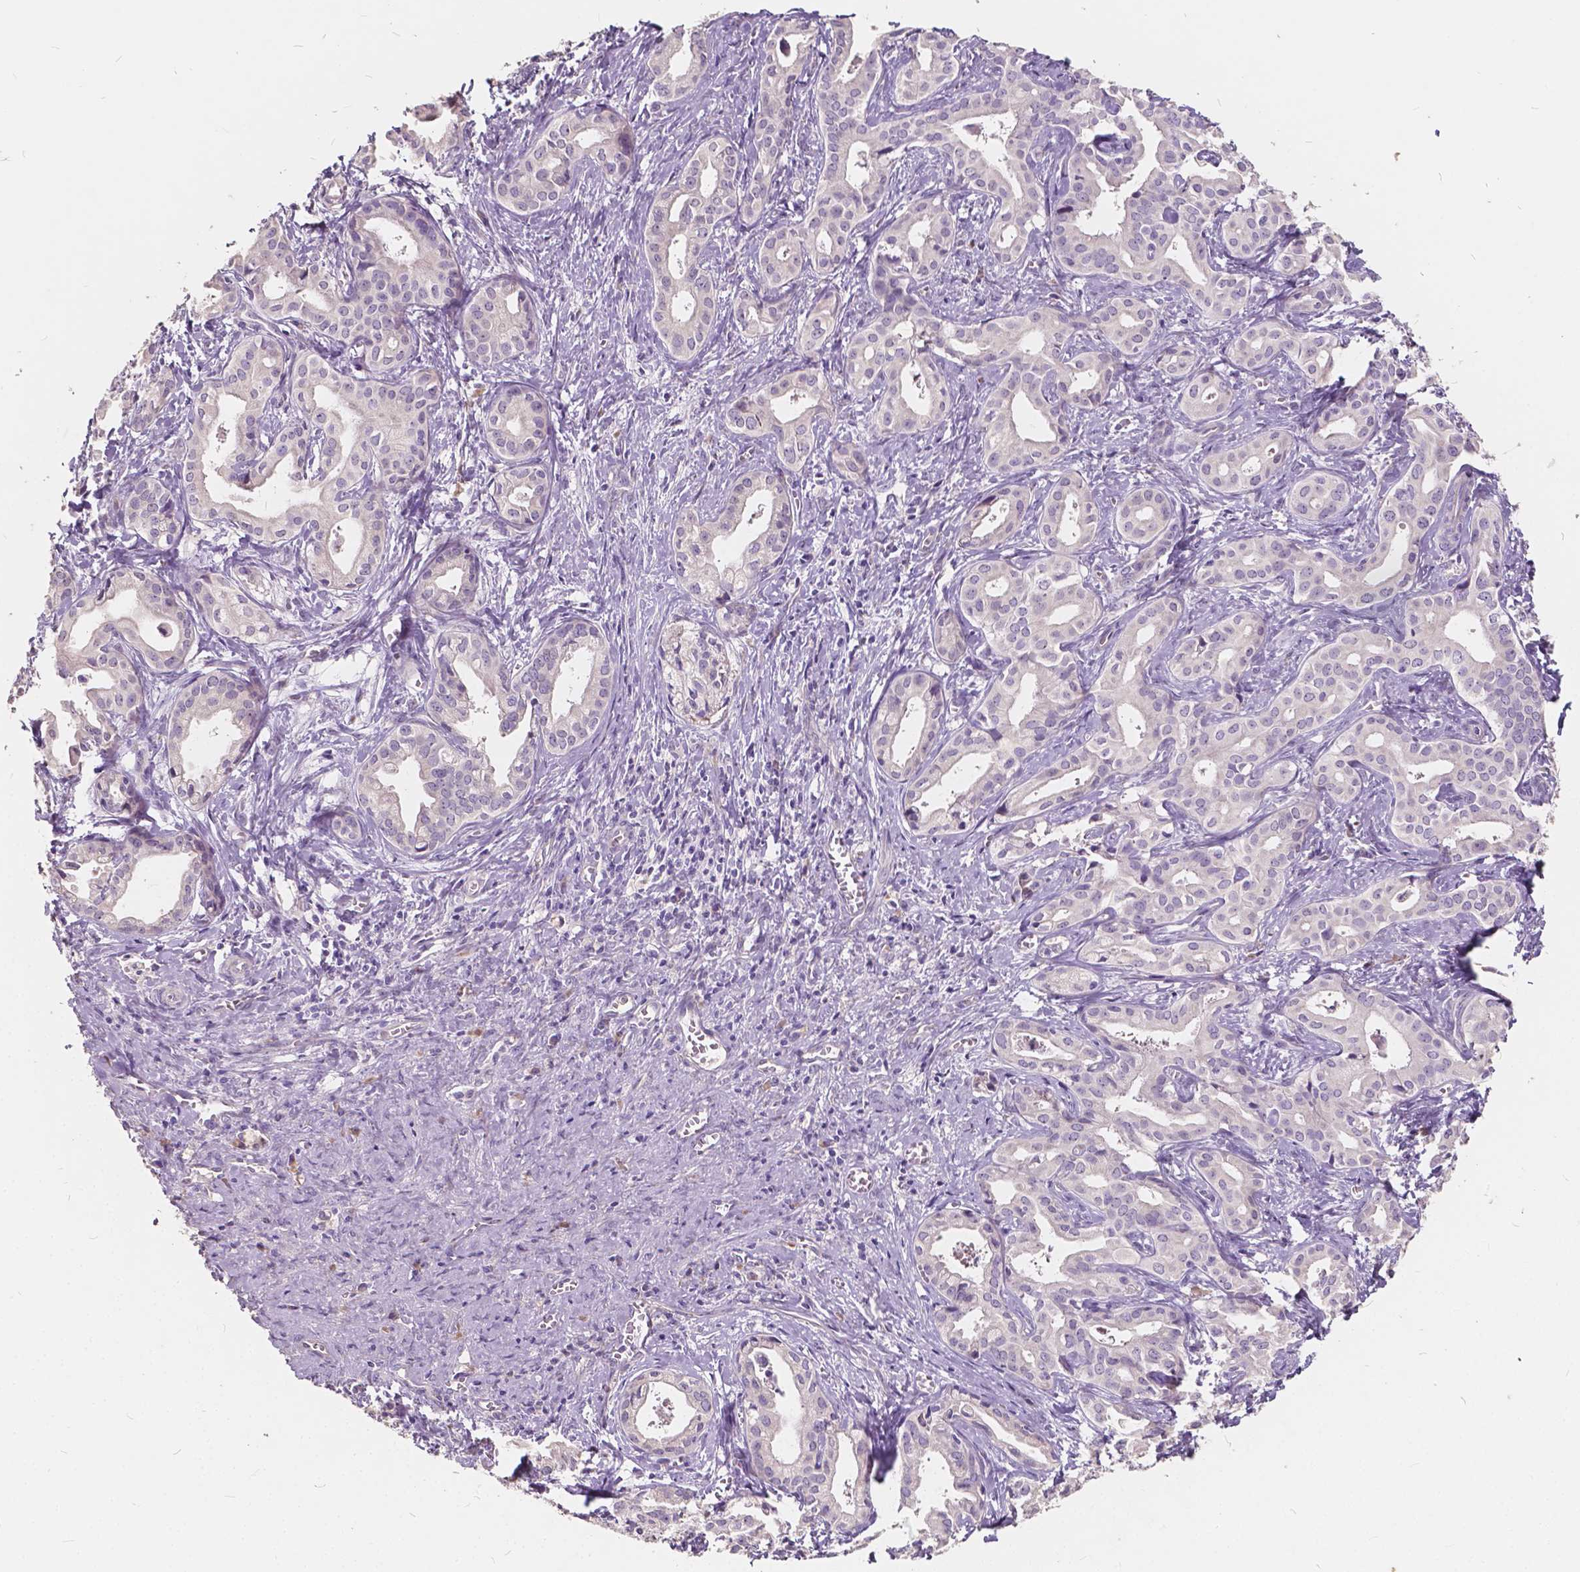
{"staining": {"intensity": "negative", "quantity": "none", "location": "none"}, "tissue": "liver cancer", "cell_type": "Tumor cells", "image_type": "cancer", "snomed": [{"axis": "morphology", "description": "Cholangiocarcinoma"}, {"axis": "topography", "description": "Liver"}], "caption": "DAB immunohistochemical staining of human liver cancer (cholangiocarcinoma) reveals no significant positivity in tumor cells.", "gene": "SLC7A8", "patient": {"sex": "female", "age": 65}}